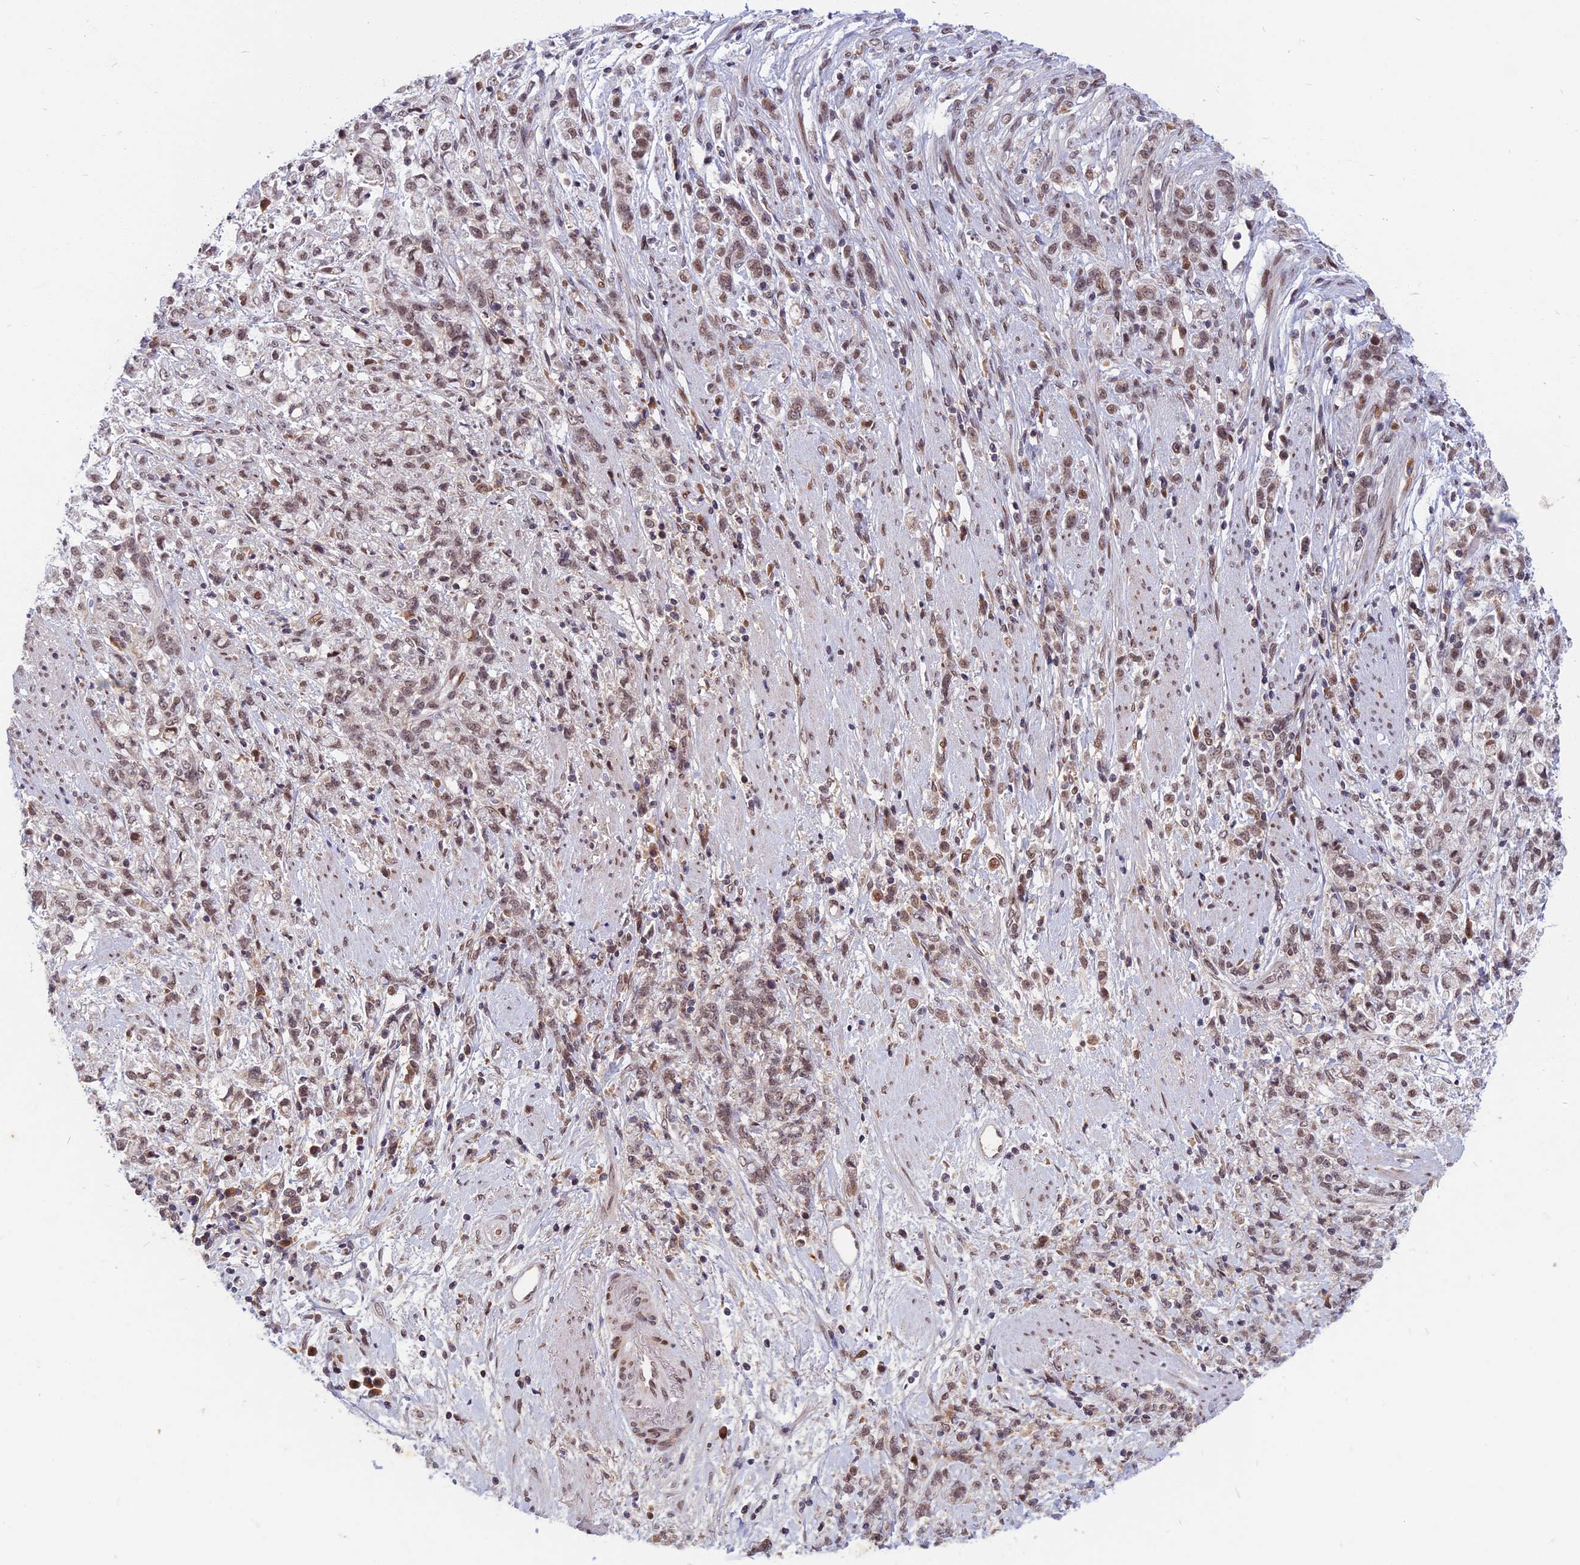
{"staining": {"intensity": "moderate", "quantity": ">75%", "location": "nuclear"}, "tissue": "stomach cancer", "cell_type": "Tumor cells", "image_type": "cancer", "snomed": [{"axis": "morphology", "description": "Adenocarcinoma, NOS"}, {"axis": "topography", "description": "Stomach"}], "caption": "High-magnification brightfield microscopy of stomach cancer stained with DAB (3,3'-diaminobenzidine) (brown) and counterstained with hematoxylin (blue). tumor cells exhibit moderate nuclear expression is seen in about>75% of cells.", "gene": "CDC7", "patient": {"sex": "female", "age": 60}}